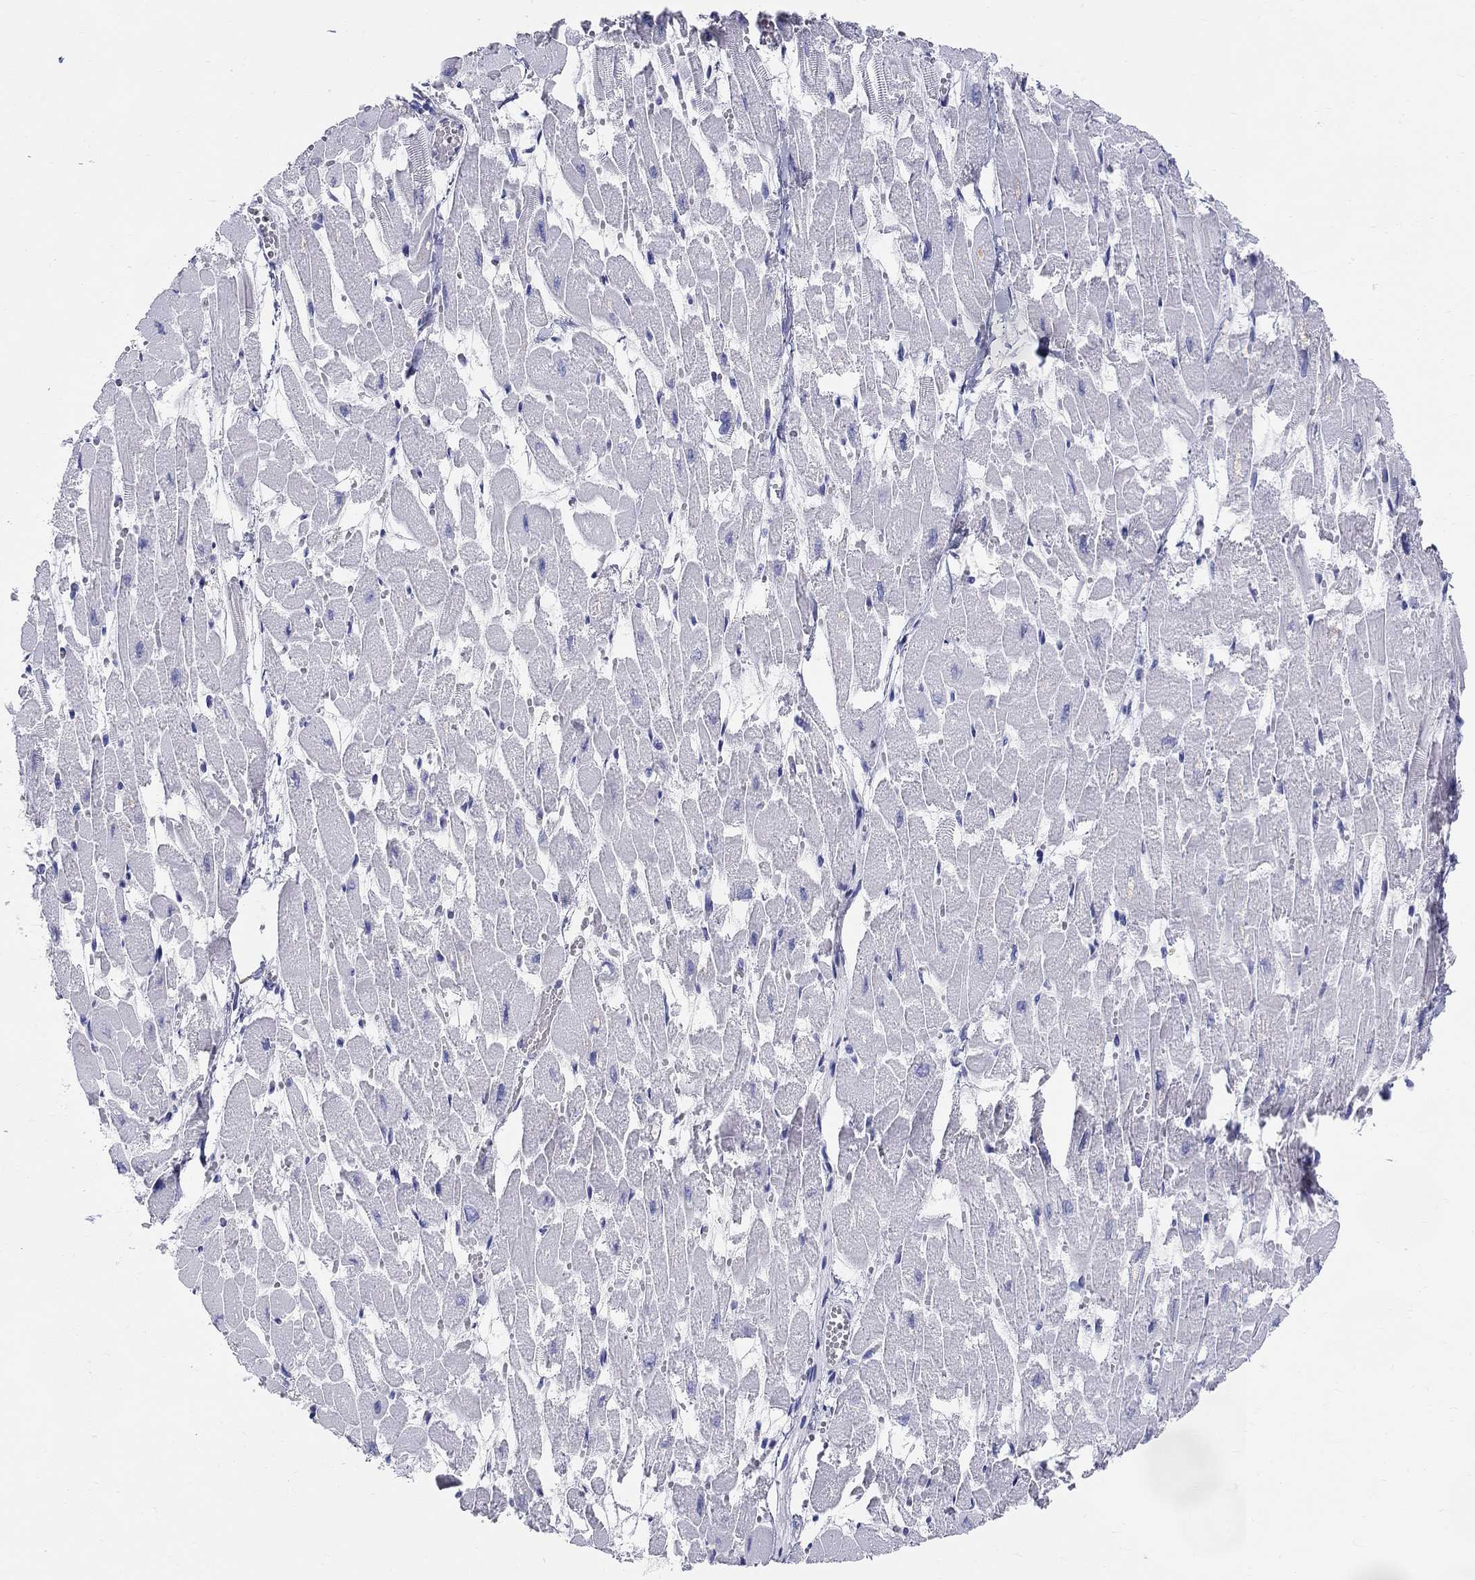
{"staining": {"intensity": "negative", "quantity": "none", "location": "none"}, "tissue": "heart muscle", "cell_type": "Cardiomyocytes", "image_type": "normal", "snomed": [{"axis": "morphology", "description": "Normal tissue, NOS"}, {"axis": "topography", "description": "Heart"}], "caption": "DAB immunohistochemical staining of unremarkable human heart muscle demonstrates no significant positivity in cardiomyocytes.", "gene": "LAMP5", "patient": {"sex": "female", "age": 52}}